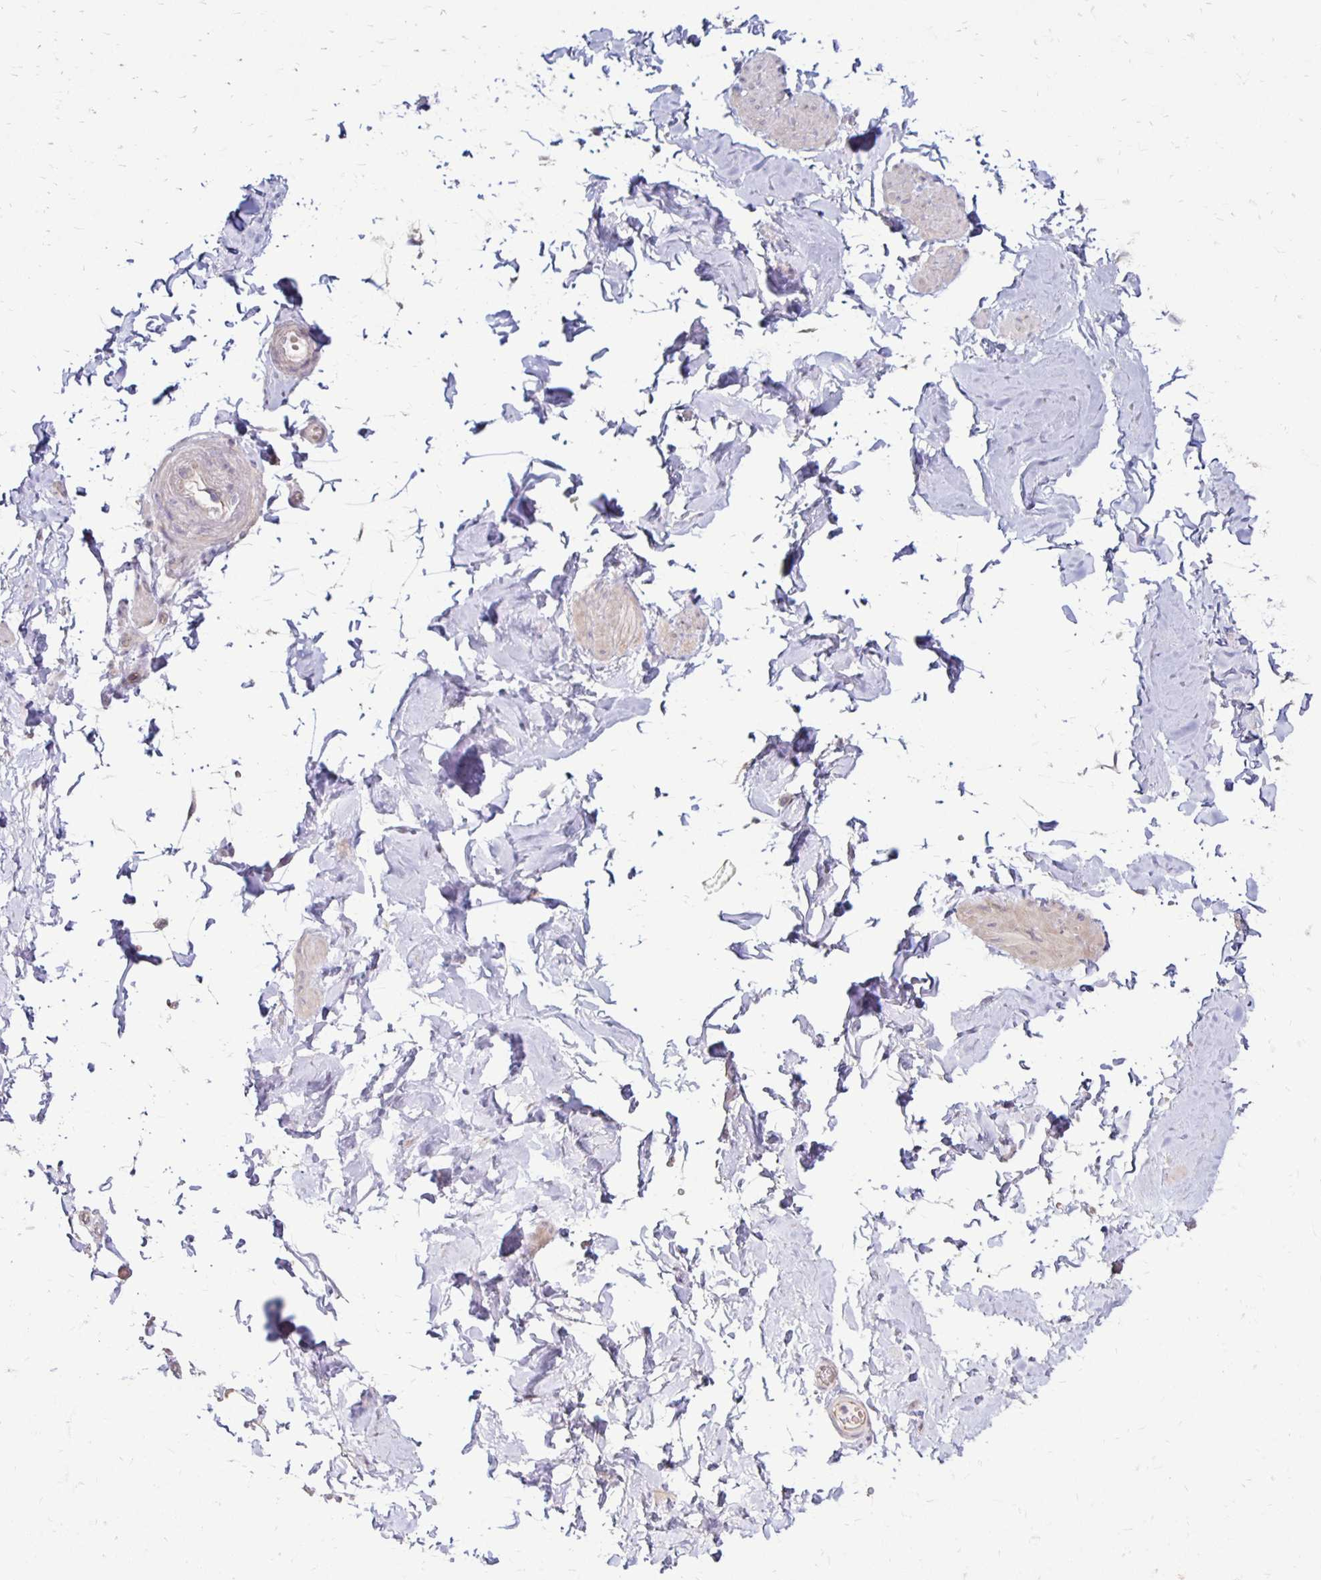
{"staining": {"intensity": "negative", "quantity": "none", "location": "none"}, "tissue": "adipose tissue", "cell_type": "Adipocytes", "image_type": "normal", "snomed": [{"axis": "morphology", "description": "Normal tissue, NOS"}, {"axis": "topography", "description": "Epididymis, spermatic cord, NOS"}, {"axis": "topography", "description": "Epididymis"}, {"axis": "topography", "description": "Peripheral nerve tissue"}], "caption": "Immunohistochemistry (IHC) of benign human adipose tissue exhibits no staining in adipocytes.", "gene": "KATNBL1", "patient": {"sex": "male", "age": 29}}